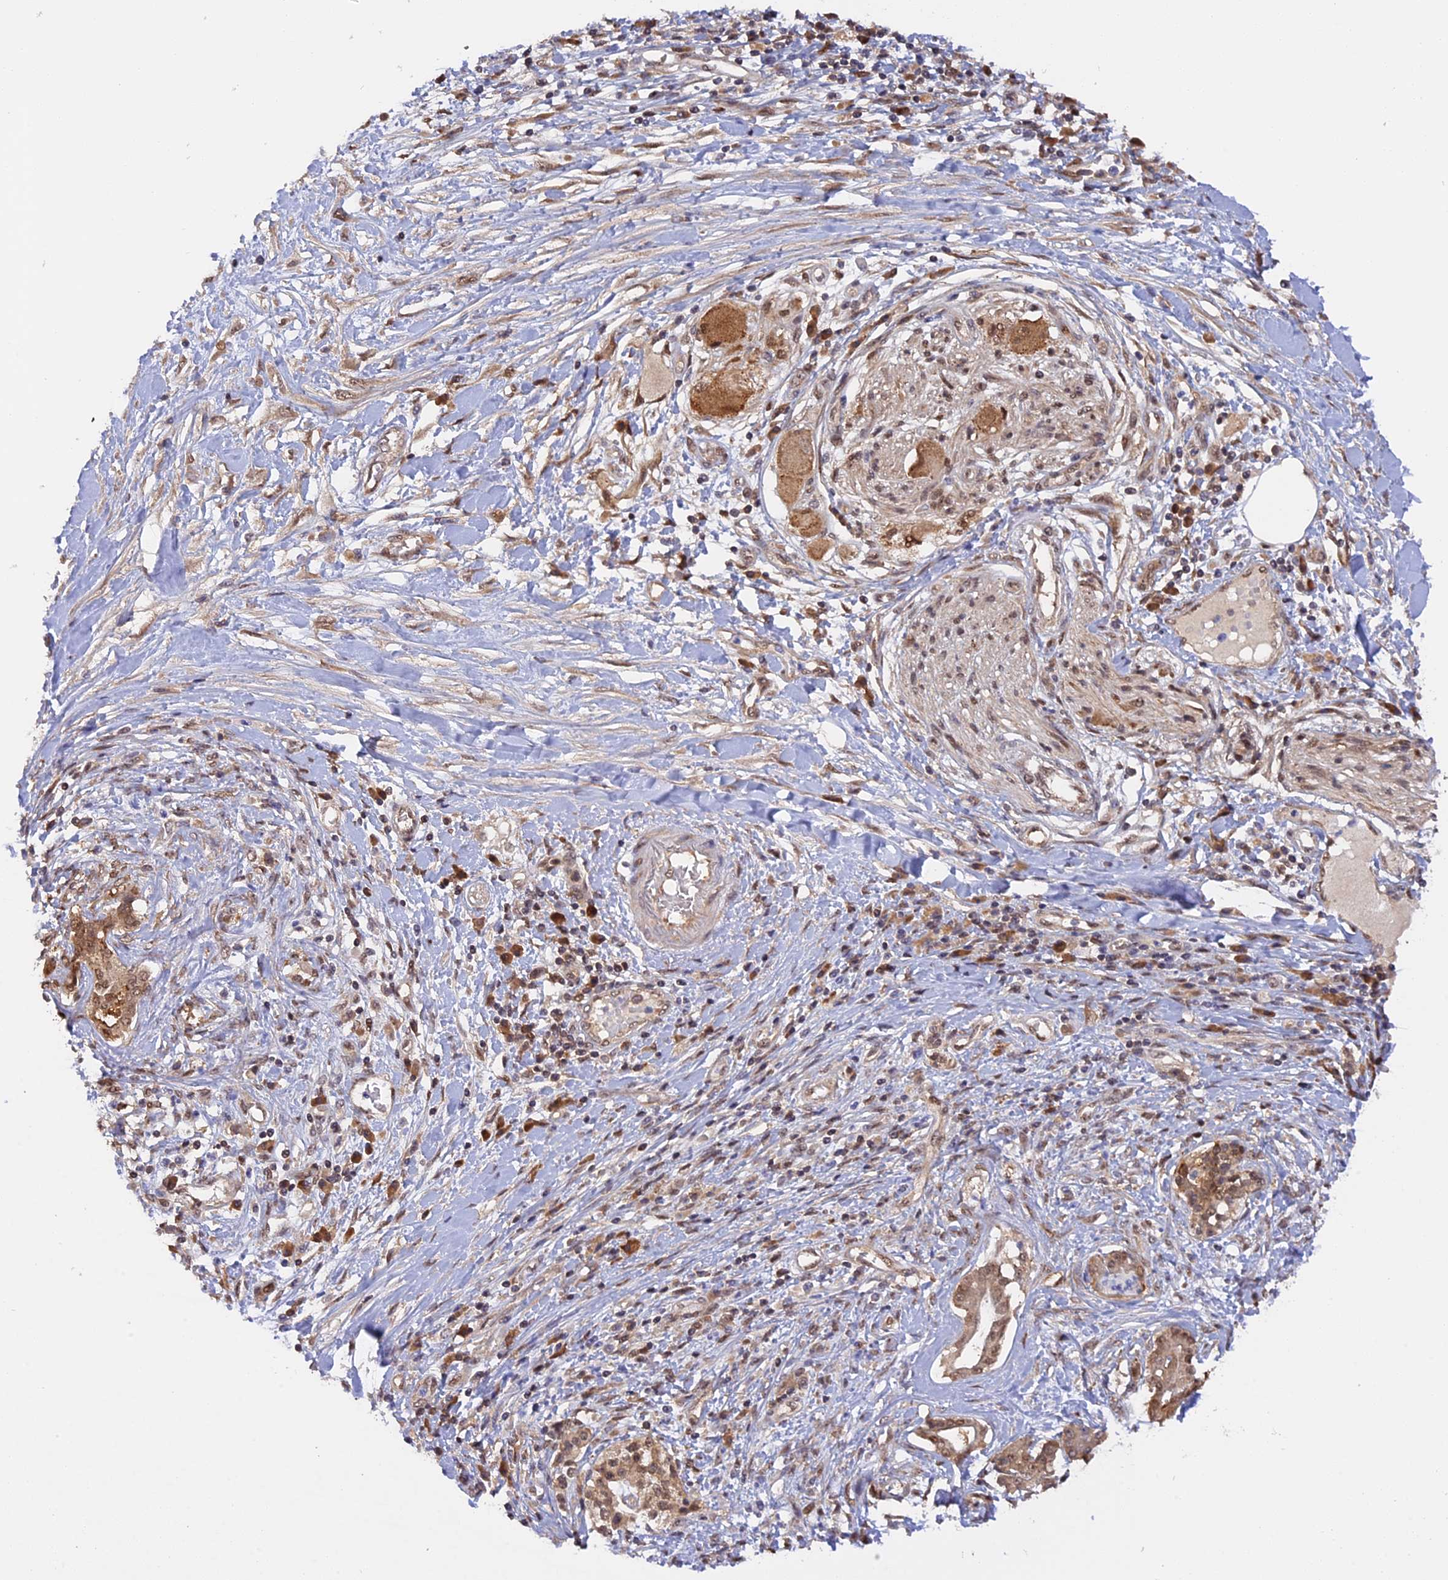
{"staining": {"intensity": "weak", "quantity": ">75%", "location": "nuclear"}, "tissue": "pancreatic cancer", "cell_type": "Tumor cells", "image_type": "cancer", "snomed": [{"axis": "morphology", "description": "Adenocarcinoma, NOS"}, {"axis": "topography", "description": "Pancreas"}], "caption": "This is an image of immunohistochemistry staining of pancreatic cancer, which shows weak positivity in the nuclear of tumor cells.", "gene": "ZNF428", "patient": {"sex": "female", "age": 56}}